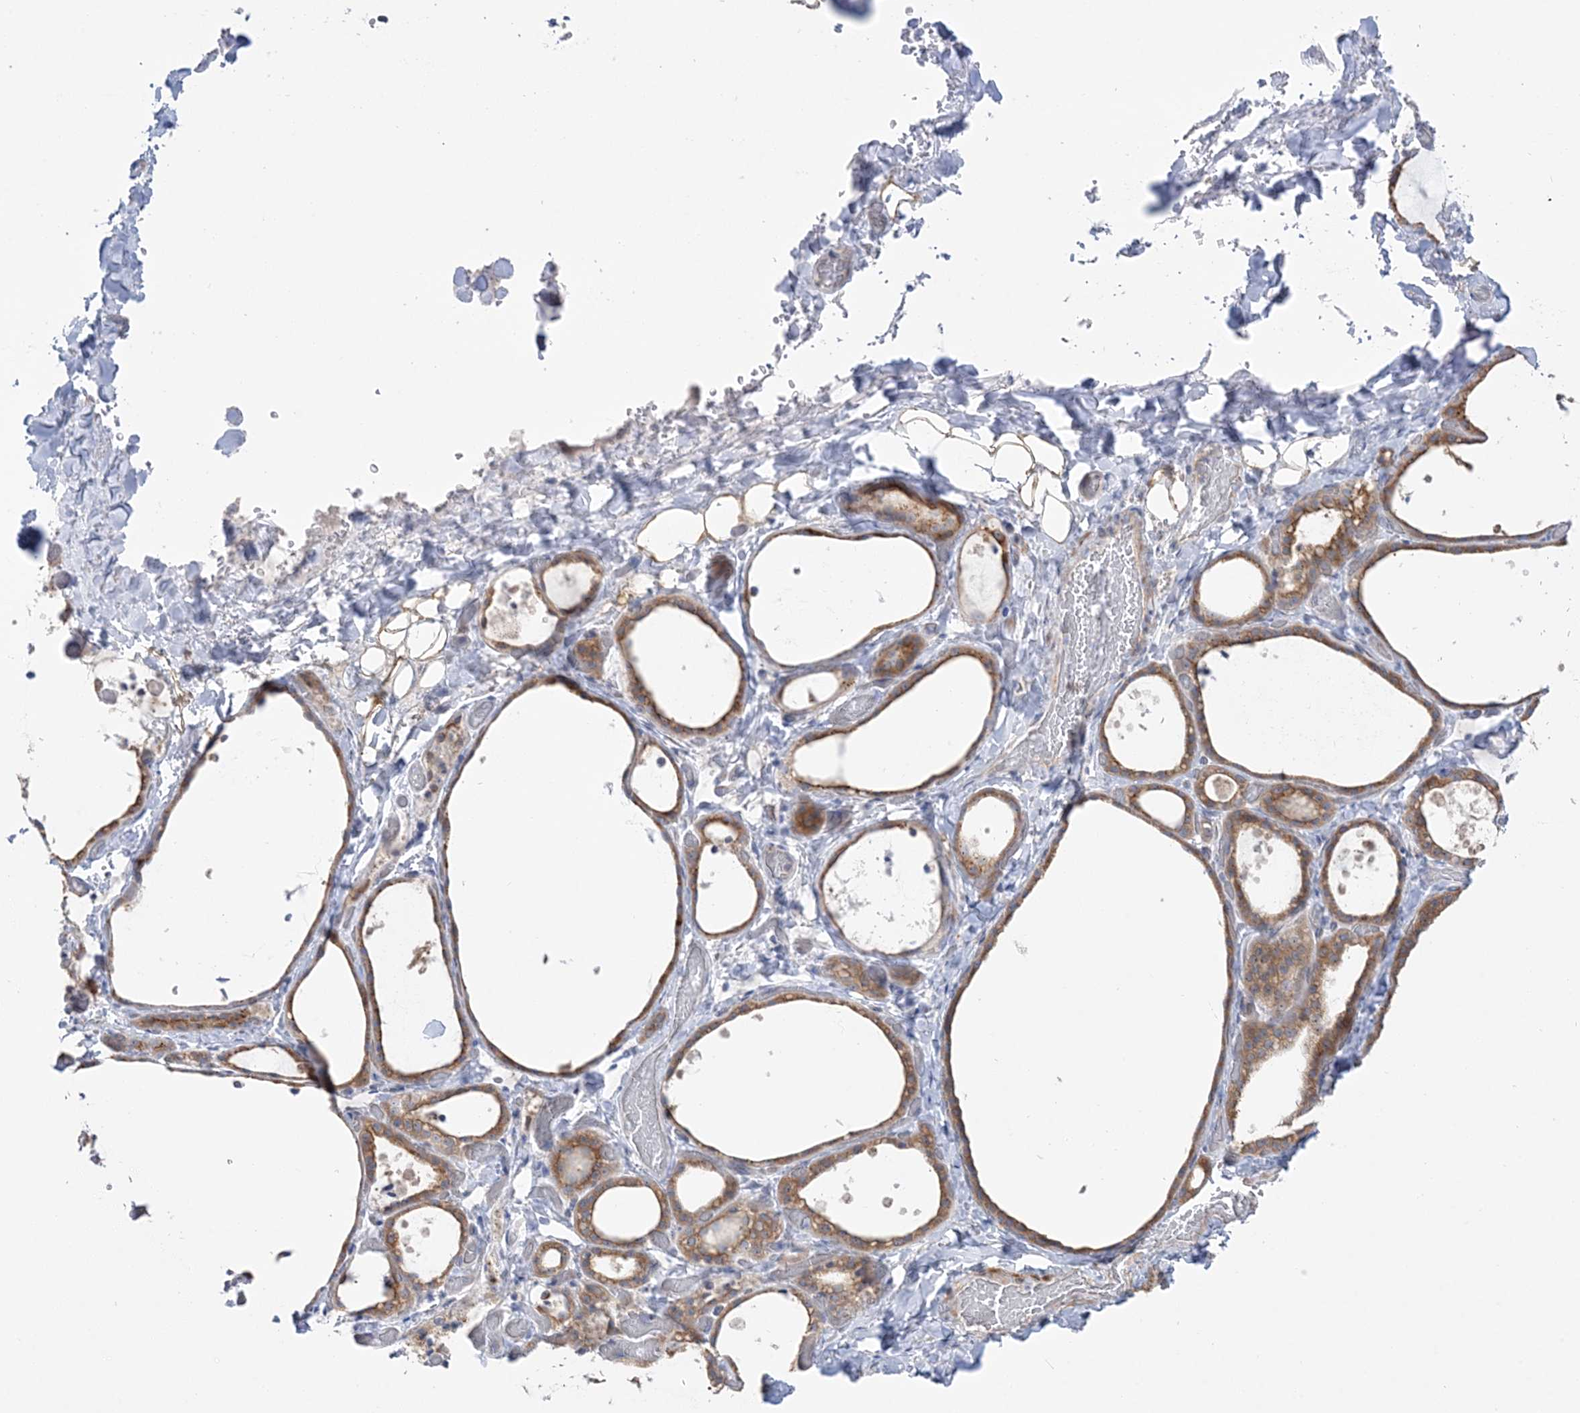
{"staining": {"intensity": "moderate", "quantity": ">75%", "location": "cytoplasmic/membranous"}, "tissue": "thyroid gland", "cell_type": "Glandular cells", "image_type": "normal", "snomed": [{"axis": "morphology", "description": "Normal tissue, NOS"}, {"axis": "topography", "description": "Thyroid gland"}], "caption": "Immunohistochemistry histopathology image of unremarkable thyroid gland: human thyroid gland stained using IHC exhibits medium levels of moderate protein expression localized specifically in the cytoplasmic/membranous of glandular cells, appearing as a cytoplasmic/membranous brown color.", "gene": "MMADHC", "patient": {"sex": "female", "age": 44}}